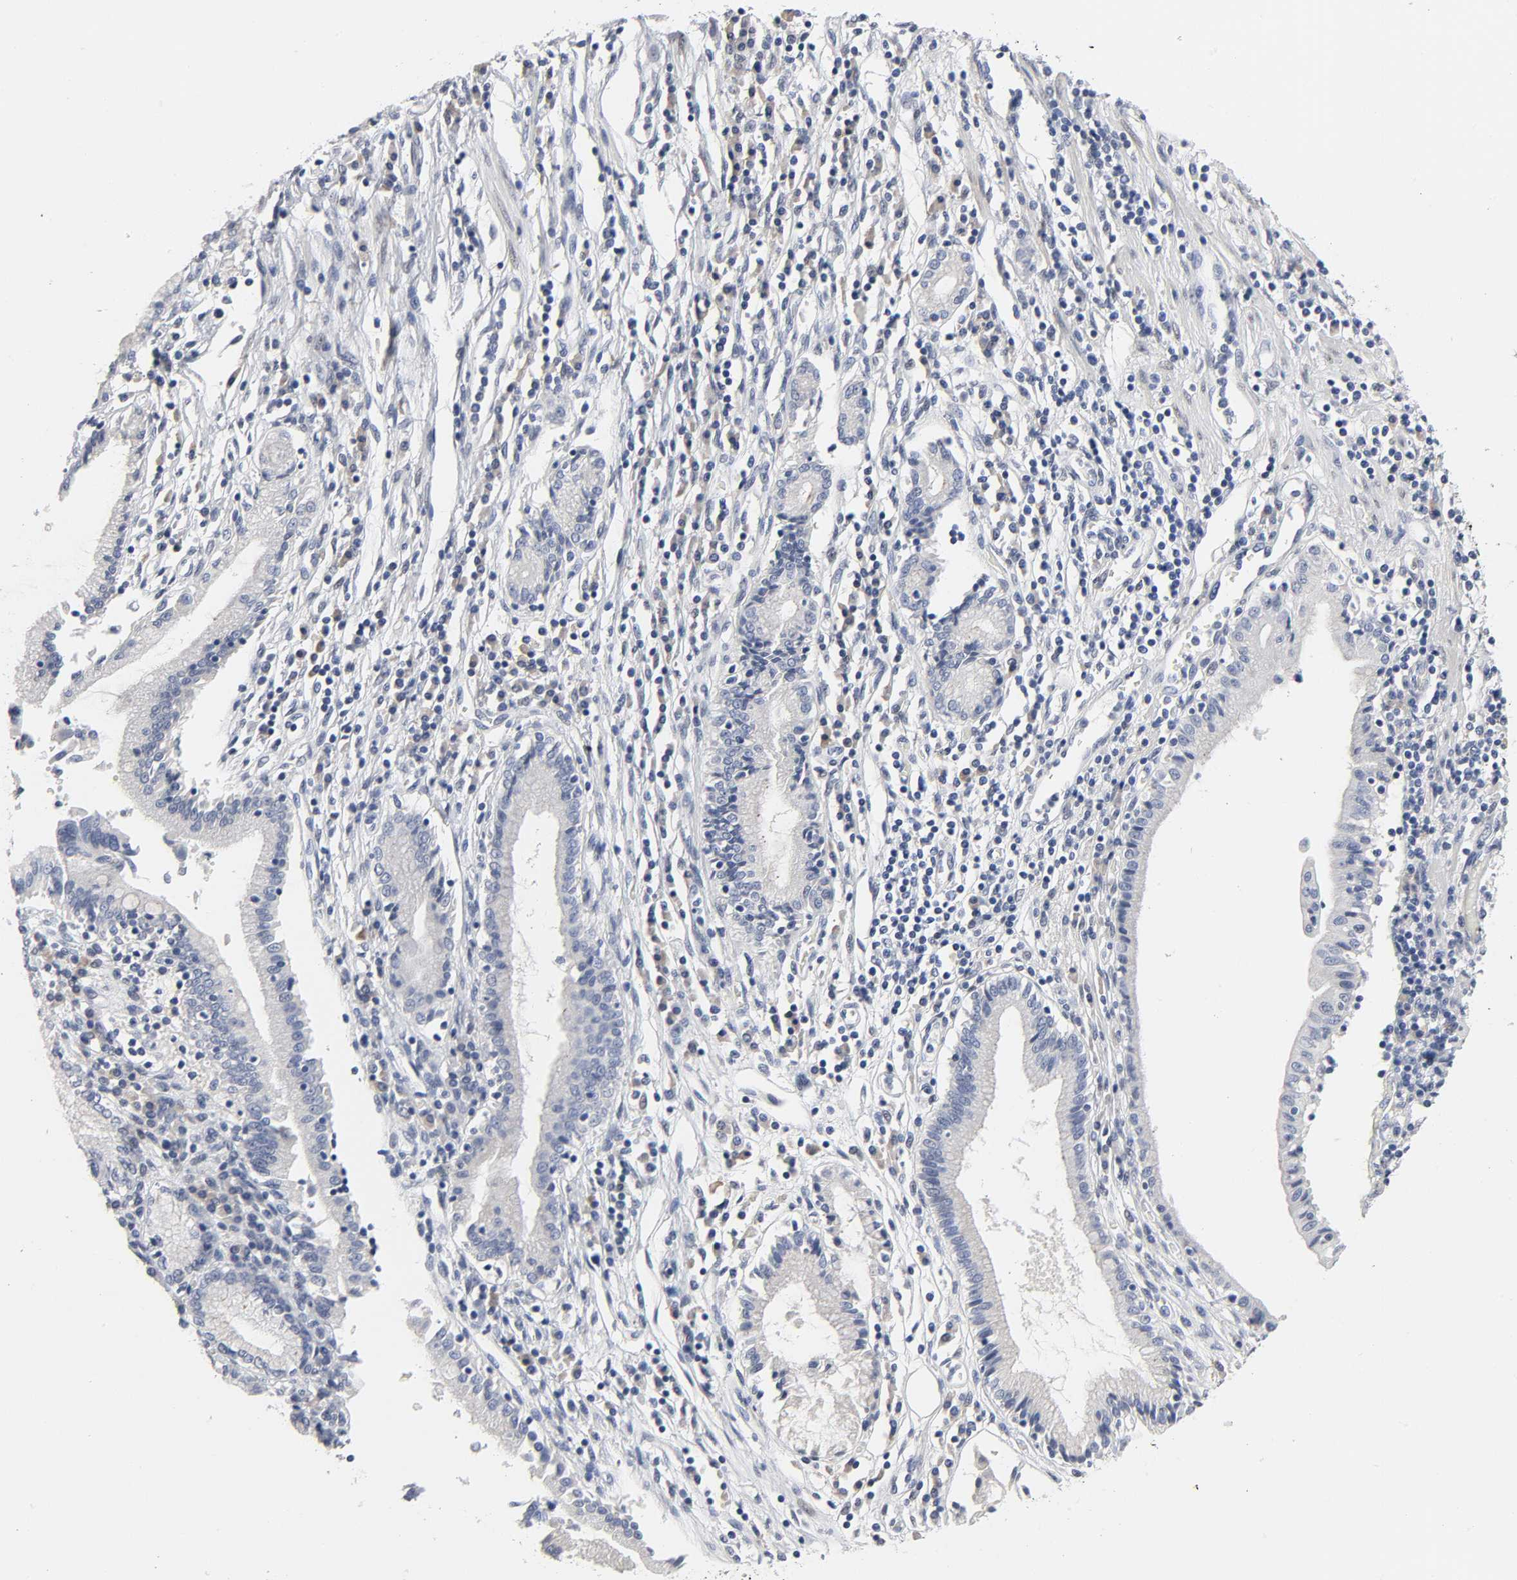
{"staining": {"intensity": "negative", "quantity": "none", "location": "none"}, "tissue": "pancreatic cancer", "cell_type": "Tumor cells", "image_type": "cancer", "snomed": [{"axis": "morphology", "description": "Adenocarcinoma, NOS"}, {"axis": "topography", "description": "Pancreas"}], "caption": "DAB (3,3'-diaminobenzidine) immunohistochemical staining of pancreatic cancer (adenocarcinoma) reveals no significant positivity in tumor cells.", "gene": "SALL2", "patient": {"sex": "female", "age": 48}}